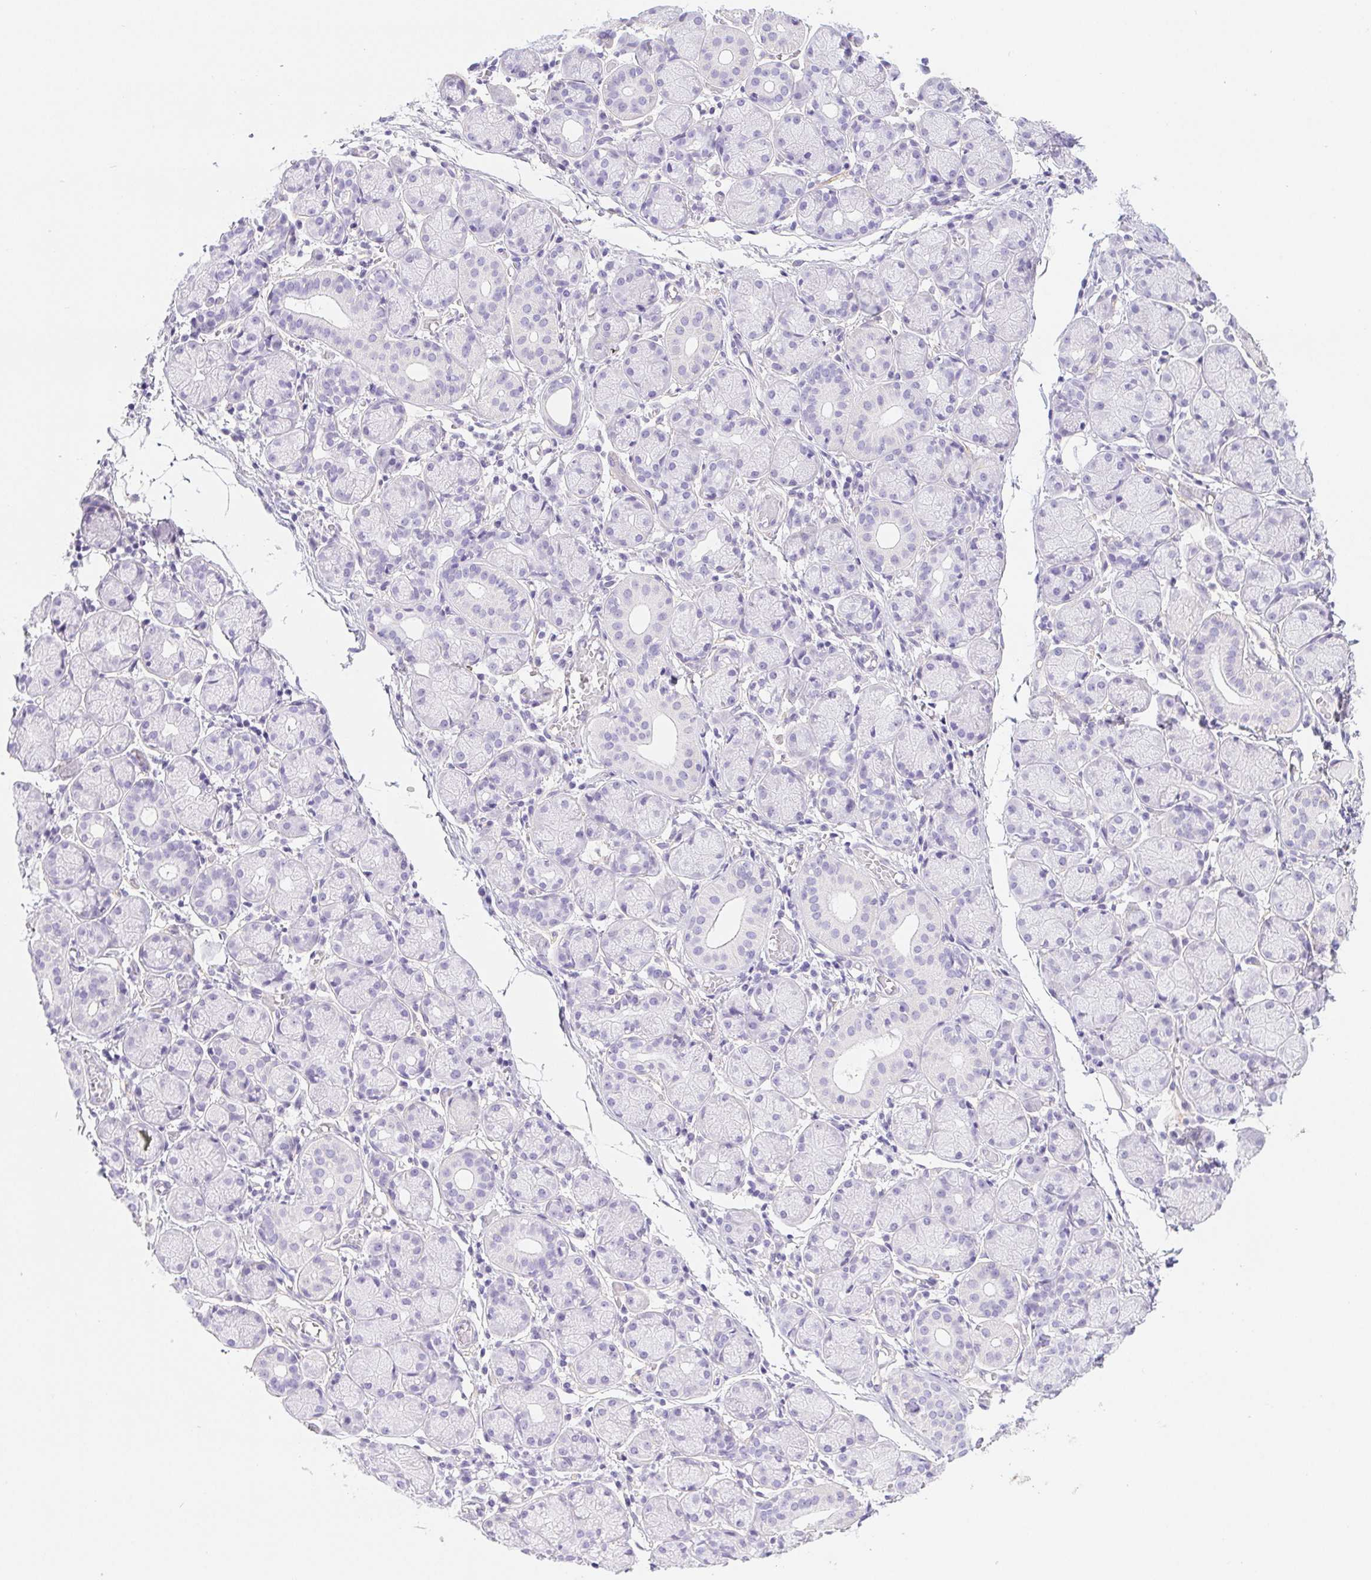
{"staining": {"intensity": "negative", "quantity": "none", "location": "none"}, "tissue": "salivary gland", "cell_type": "Glandular cells", "image_type": "normal", "snomed": [{"axis": "morphology", "description": "Normal tissue, NOS"}, {"axis": "topography", "description": "Salivary gland"}], "caption": "DAB (3,3'-diaminobenzidine) immunohistochemical staining of benign human salivary gland shows no significant expression in glandular cells.", "gene": "PNLIP", "patient": {"sex": "female", "age": 24}}